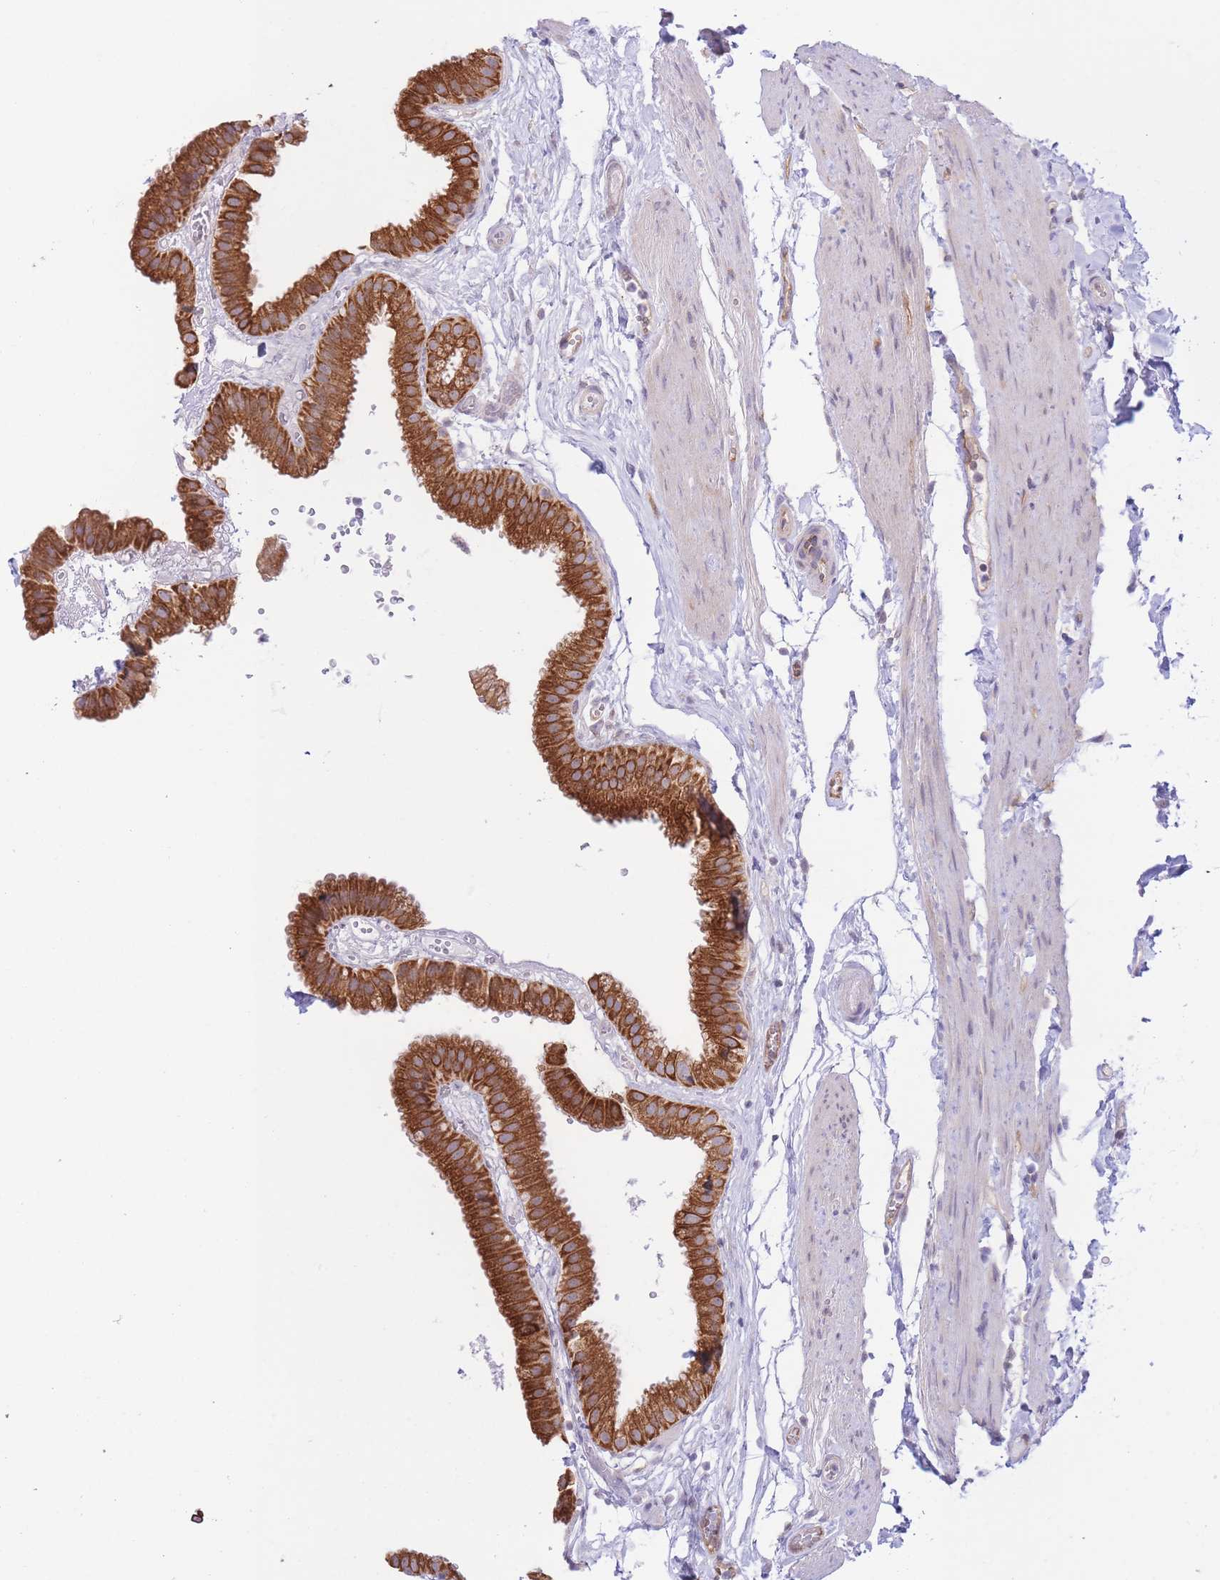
{"staining": {"intensity": "strong", "quantity": ">75%", "location": "cytoplasmic/membranous"}, "tissue": "gallbladder", "cell_type": "Glandular cells", "image_type": "normal", "snomed": [{"axis": "morphology", "description": "Normal tissue, NOS"}, {"axis": "topography", "description": "Gallbladder"}], "caption": "This photomicrograph reveals immunohistochemistry staining of benign gallbladder, with high strong cytoplasmic/membranous expression in about >75% of glandular cells.", "gene": "MRPS31", "patient": {"sex": "female", "age": 61}}